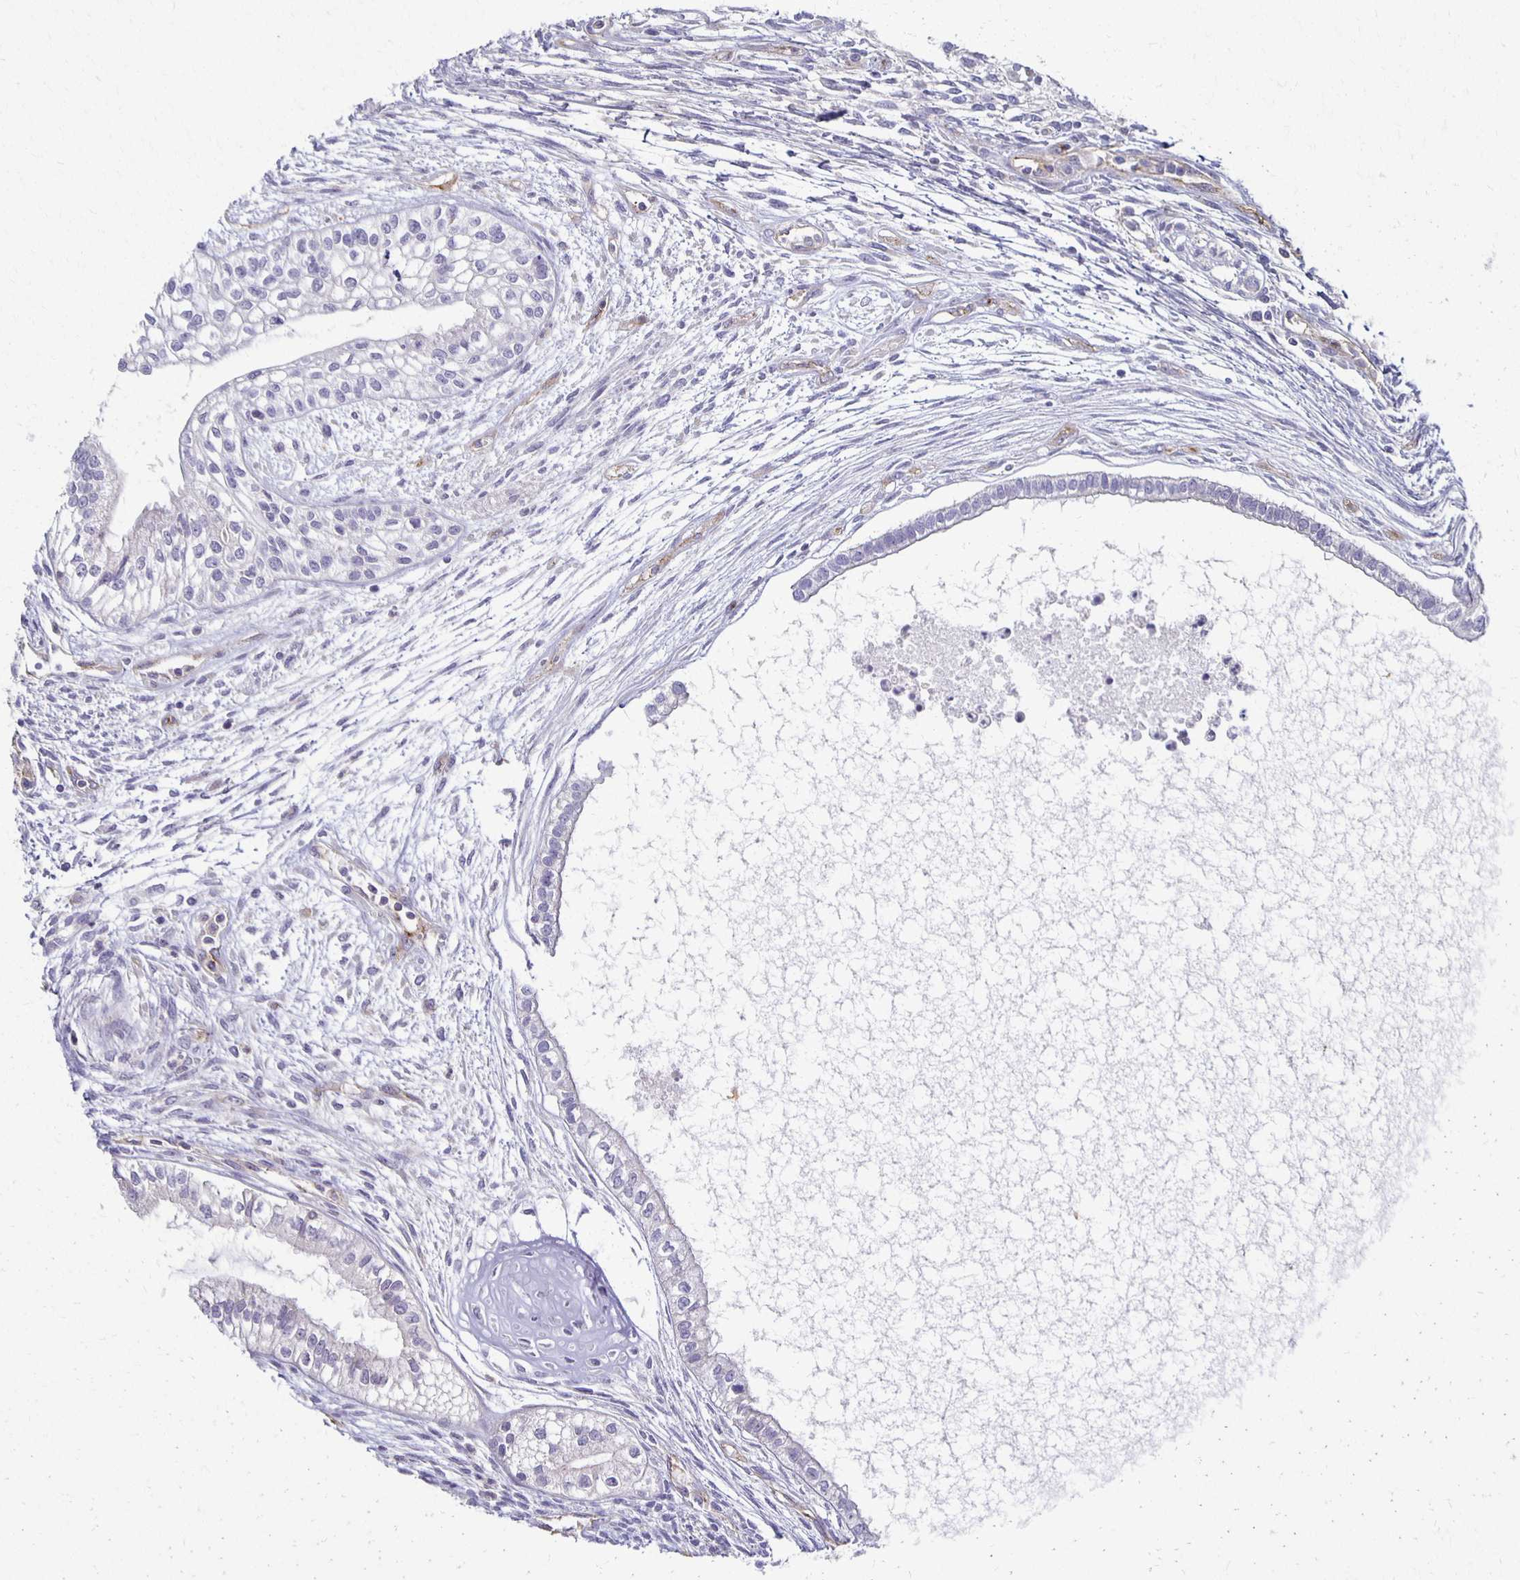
{"staining": {"intensity": "negative", "quantity": "none", "location": "none"}, "tissue": "testis cancer", "cell_type": "Tumor cells", "image_type": "cancer", "snomed": [{"axis": "morphology", "description": "Carcinoma, Embryonal, NOS"}, {"axis": "topography", "description": "Testis"}], "caption": "An IHC image of embryonal carcinoma (testis) is shown. There is no staining in tumor cells of embryonal carcinoma (testis). (Brightfield microscopy of DAB (3,3'-diaminobenzidine) immunohistochemistry at high magnification).", "gene": "GPX4", "patient": {"sex": "male", "age": 37}}